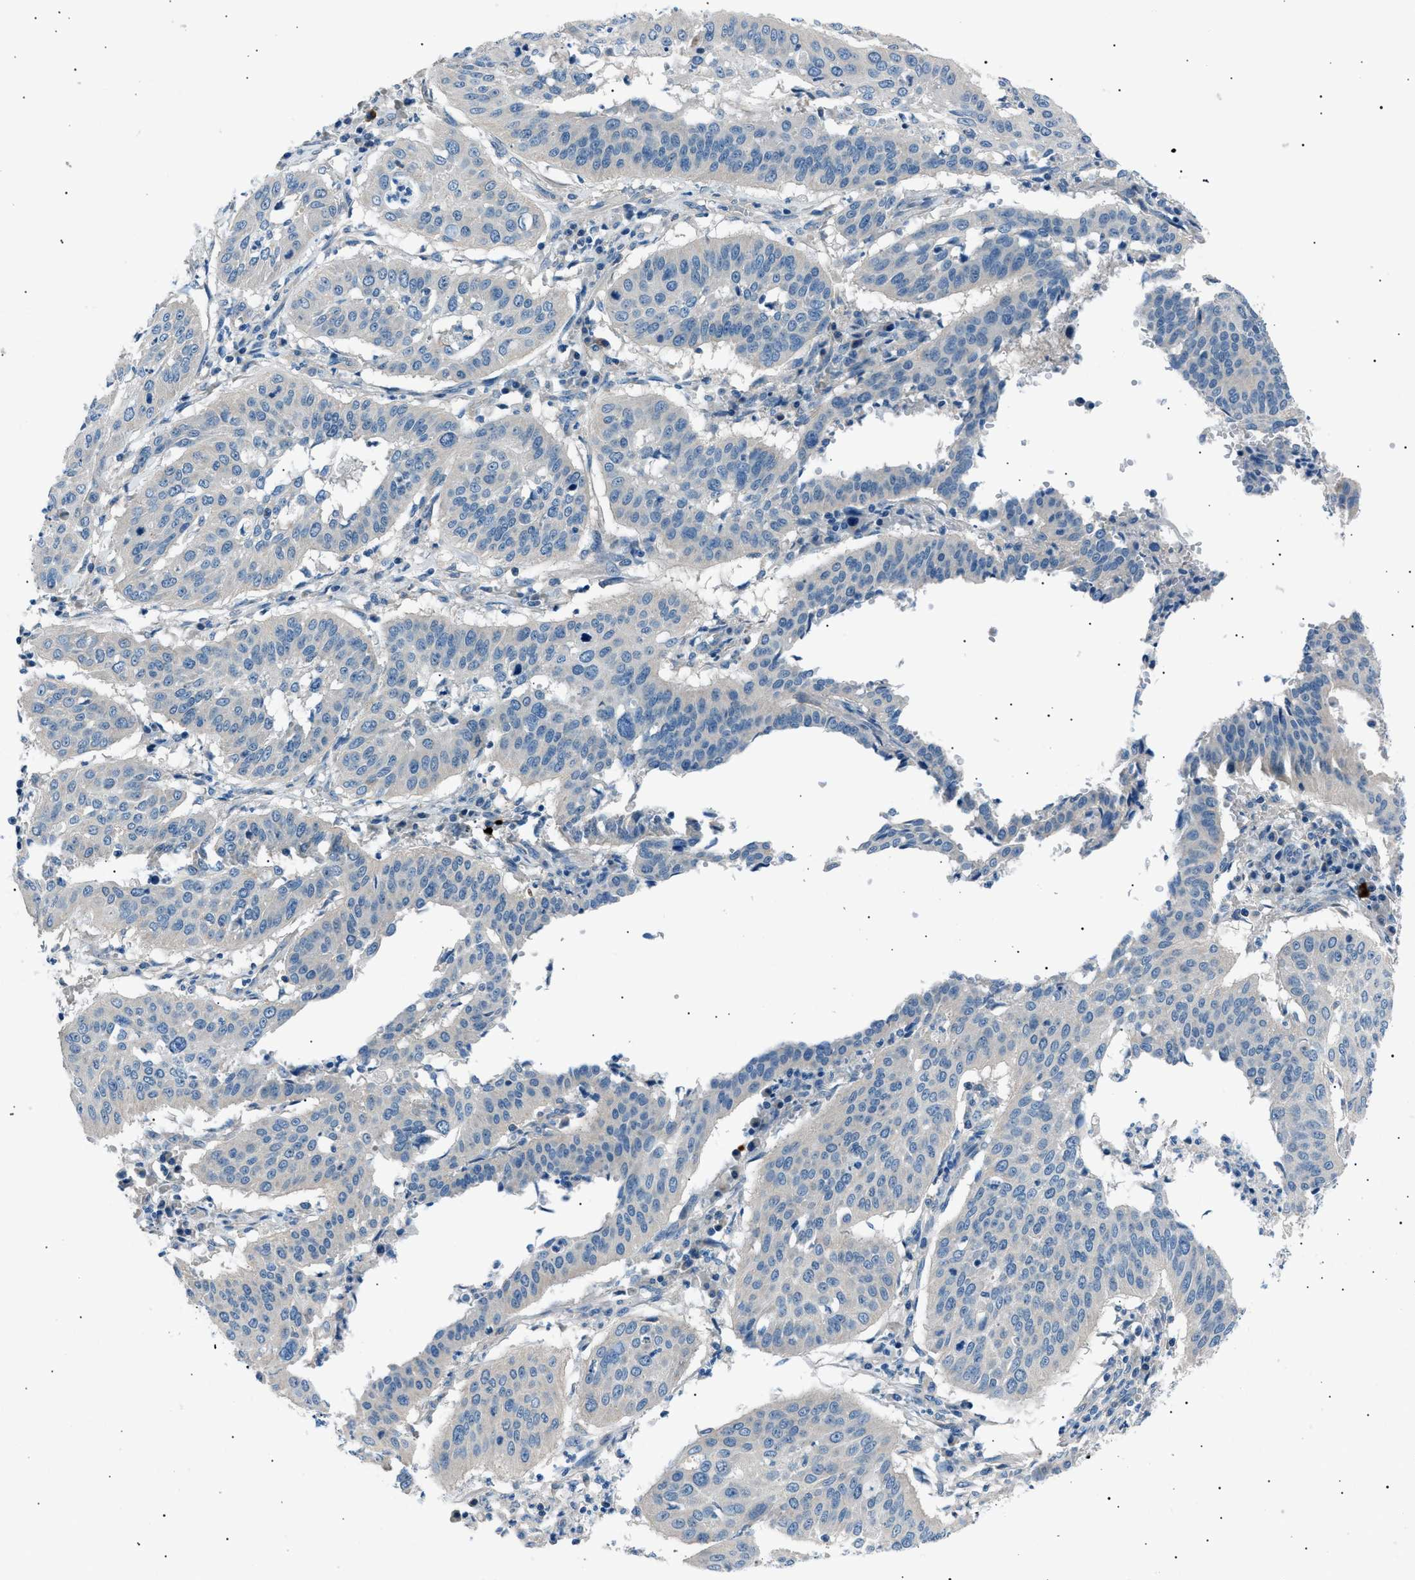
{"staining": {"intensity": "negative", "quantity": "none", "location": "none"}, "tissue": "cervical cancer", "cell_type": "Tumor cells", "image_type": "cancer", "snomed": [{"axis": "morphology", "description": "Normal tissue, NOS"}, {"axis": "morphology", "description": "Squamous cell carcinoma, NOS"}, {"axis": "topography", "description": "Cervix"}], "caption": "This is a histopathology image of immunohistochemistry staining of cervical squamous cell carcinoma, which shows no staining in tumor cells.", "gene": "LRRC37B", "patient": {"sex": "female", "age": 39}}